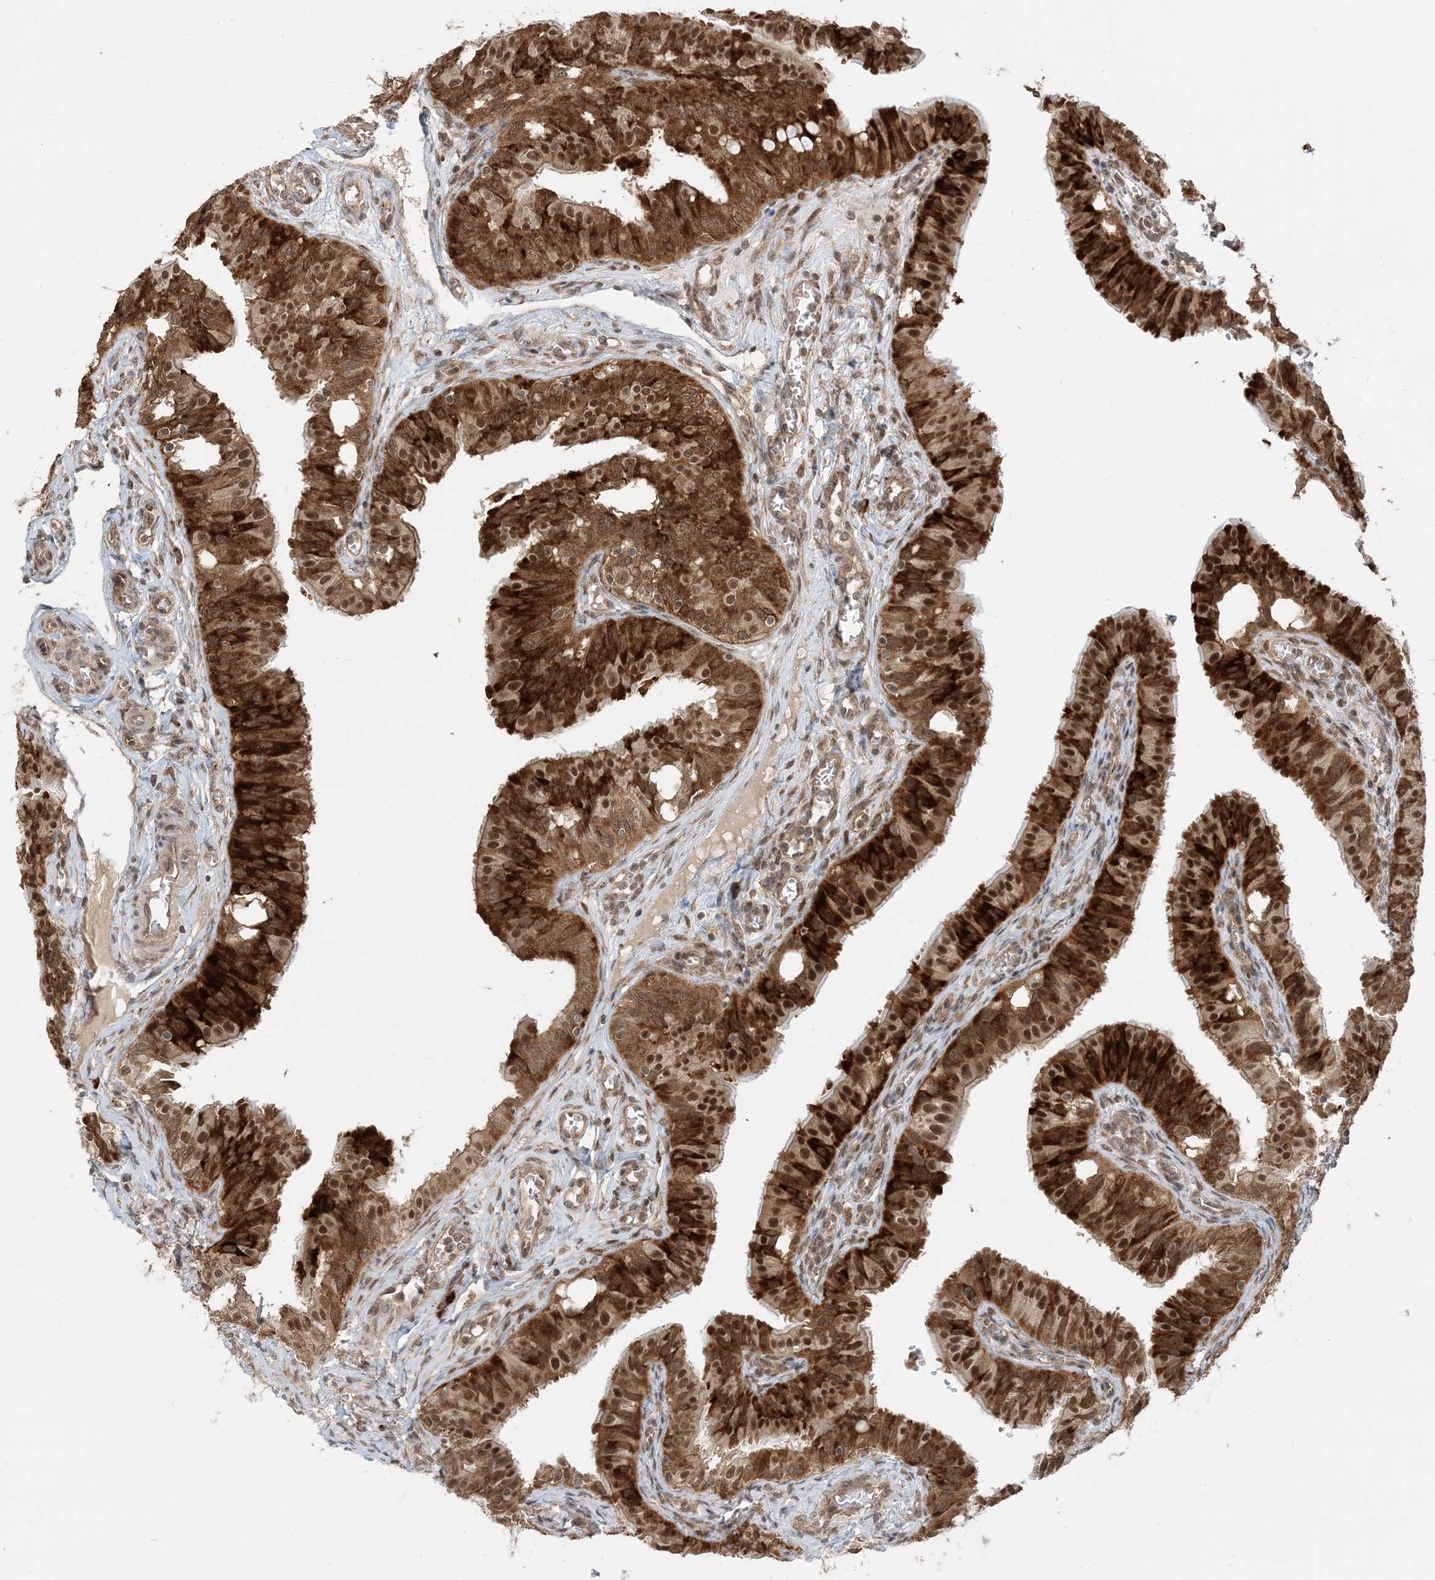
{"staining": {"intensity": "strong", "quantity": ">75%", "location": "cytoplasmic/membranous,nuclear"}, "tissue": "fallopian tube", "cell_type": "Glandular cells", "image_type": "normal", "snomed": [{"axis": "morphology", "description": "Normal tissue, NOS"}, {"axis": "topography", "description": "Fallopian tube"}, {"axis": "topography", "description": "Ovary"}], "caption": "A brown stain highlights strong cytoplasmic/membranous,nuclear positivity of a protein in glandular cells of unremarkable human fallopian tube. (brown staining indicates protein expression, while blue staining denotes nuclei).", "gene": "METTL21A", "patient": {"sex": "female", "age": 42}}